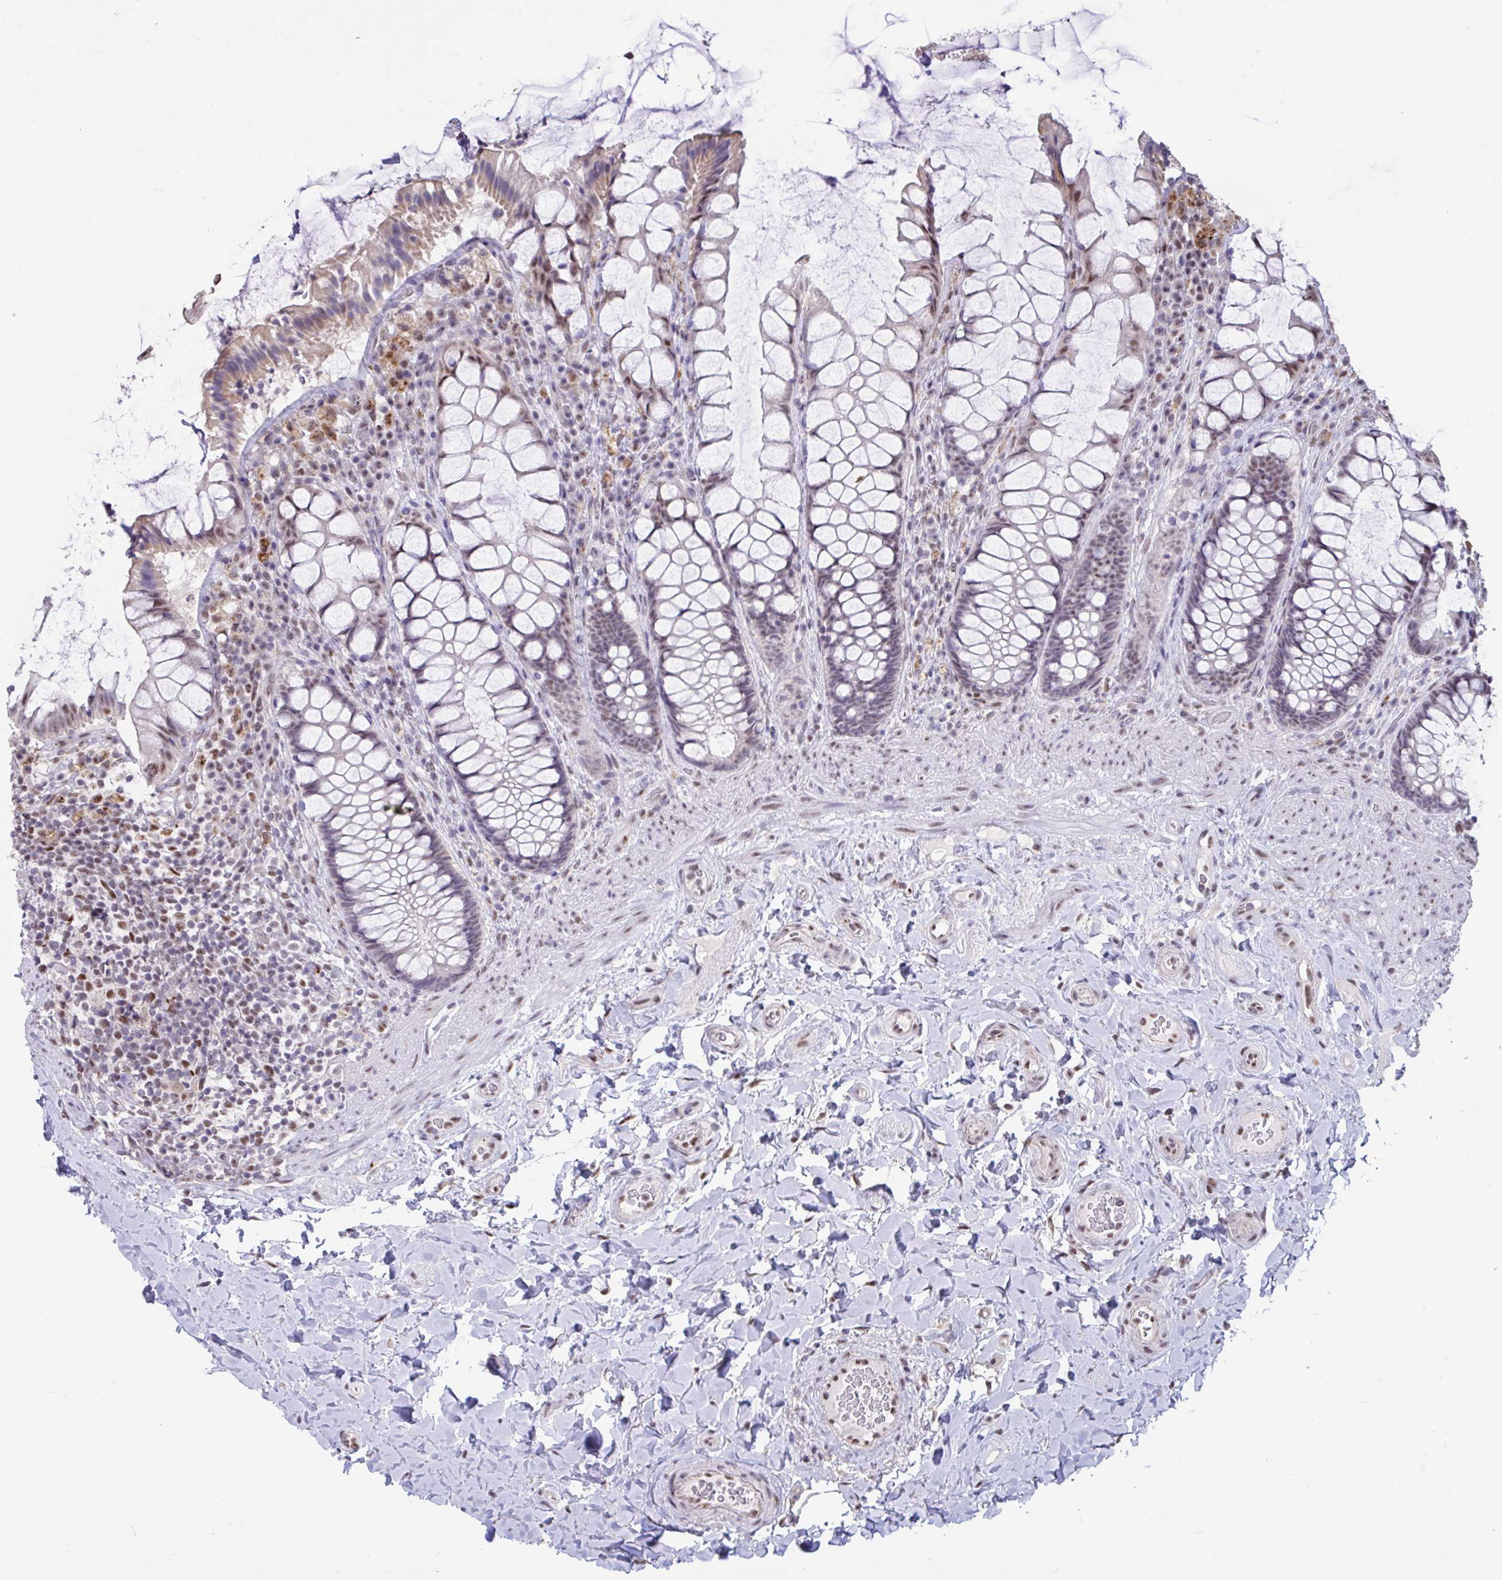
{"staining": {"intensity": "moderate", "quantity": "25%-75%", "location": "nuclear"}, "tissue": "rectum", "cell_type": "Glandular cells", "image_type": "normal", "snomed": [{"axis": "morphology", "description": "Normal tissue, NOS"}, {"axis": "topography", "description": "Rectum"}], "caption": "IHC of normal human rectum demonstrates medium levels of moderate nuclear positivity in approximately 25%-75% of glandular cells. Nuclei are stained in blue.", "gene": "DDX39A", "patient": {"sex": "female", "age": 58}}